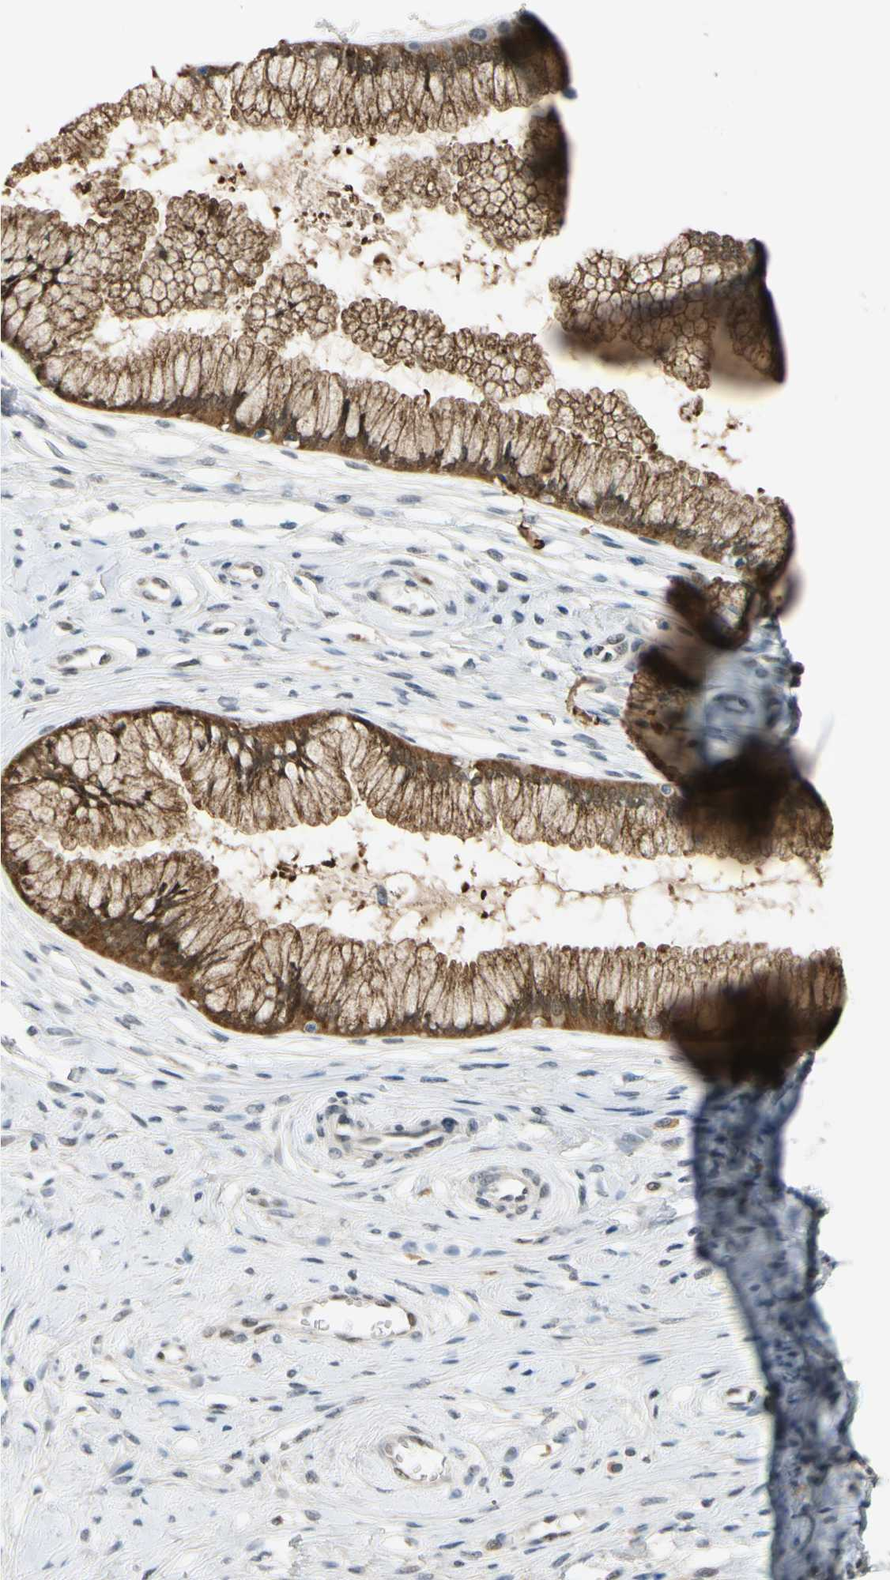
{"staining": {"intensity": "strong", "quantity": ">75%", "location": "cytoplasmic/membranous,nuclear"}, "tissue": "cervix", "cell_type": "Glandular cells", "image_type": "normal", "snomed": [{"axis": "morphology", "description": "Normal tissue, NOS"}, {"axis": "topography", "description": "Cervix"}], "caption": "Glandular cells show strong cytoplasmic/membranous,nuclear expression in approximately >75% of cells in normal cervix.", "gene": "RIOX2", "patient": {"sex": "female", "age": 39}}